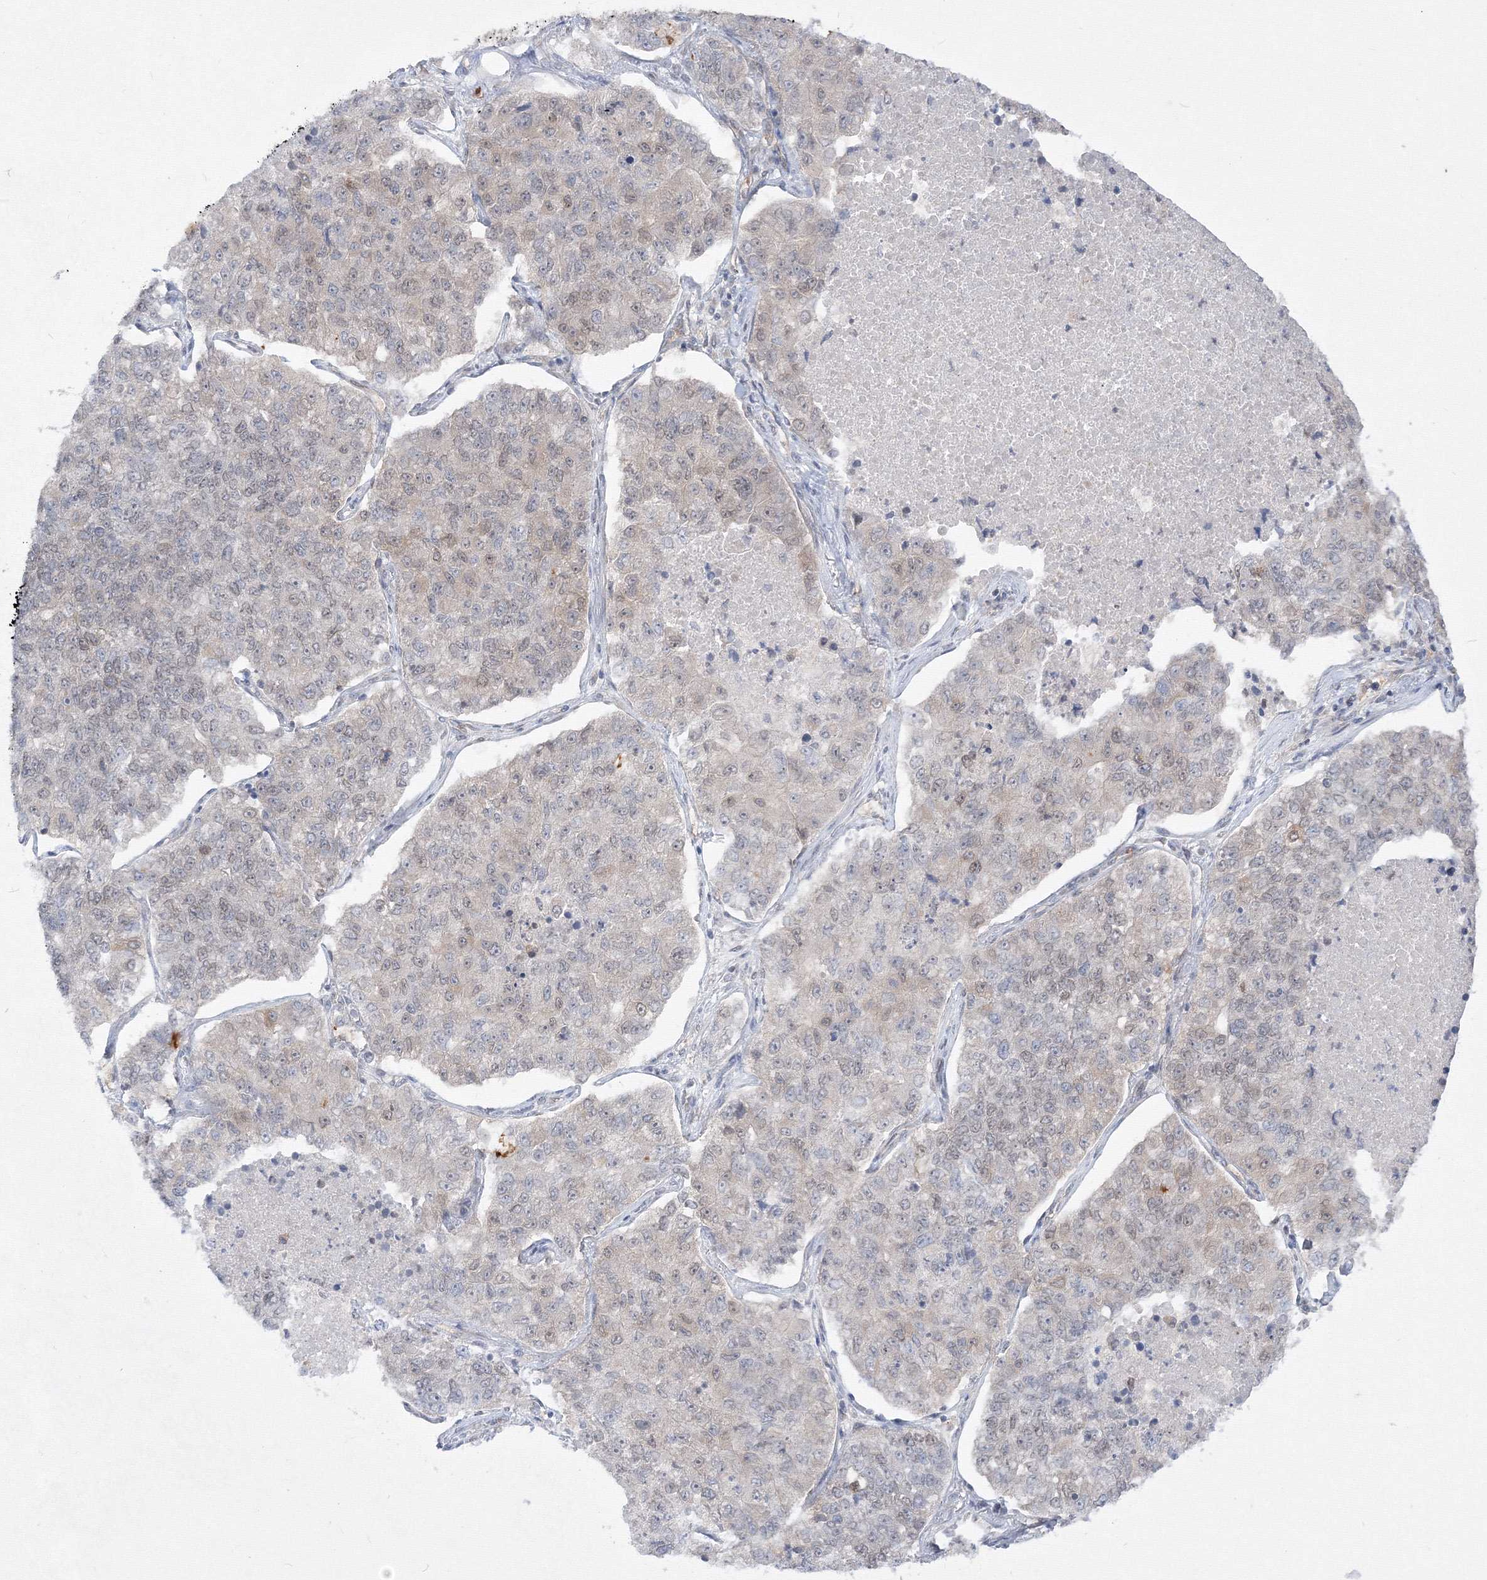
{"staining": {"intensity": "negative", "quantity": "none", "location": "none"}, "tissue": "lung cancer", "cell_type": "Tumor cells", "image_type": "cancer", "snomed": [{"axis": "morphology", "description": "Adenocarcinoma, NOS"}, {"axis": "topography", "description": "Lung"}], "caption": "Lung adenocarcinoma stained for a protein using immunohistochemistry (IHC) demonstrates no positivity tumor cells.", "gene": "DNAJB2", "patient": {"sex": "male", "age": 49}}